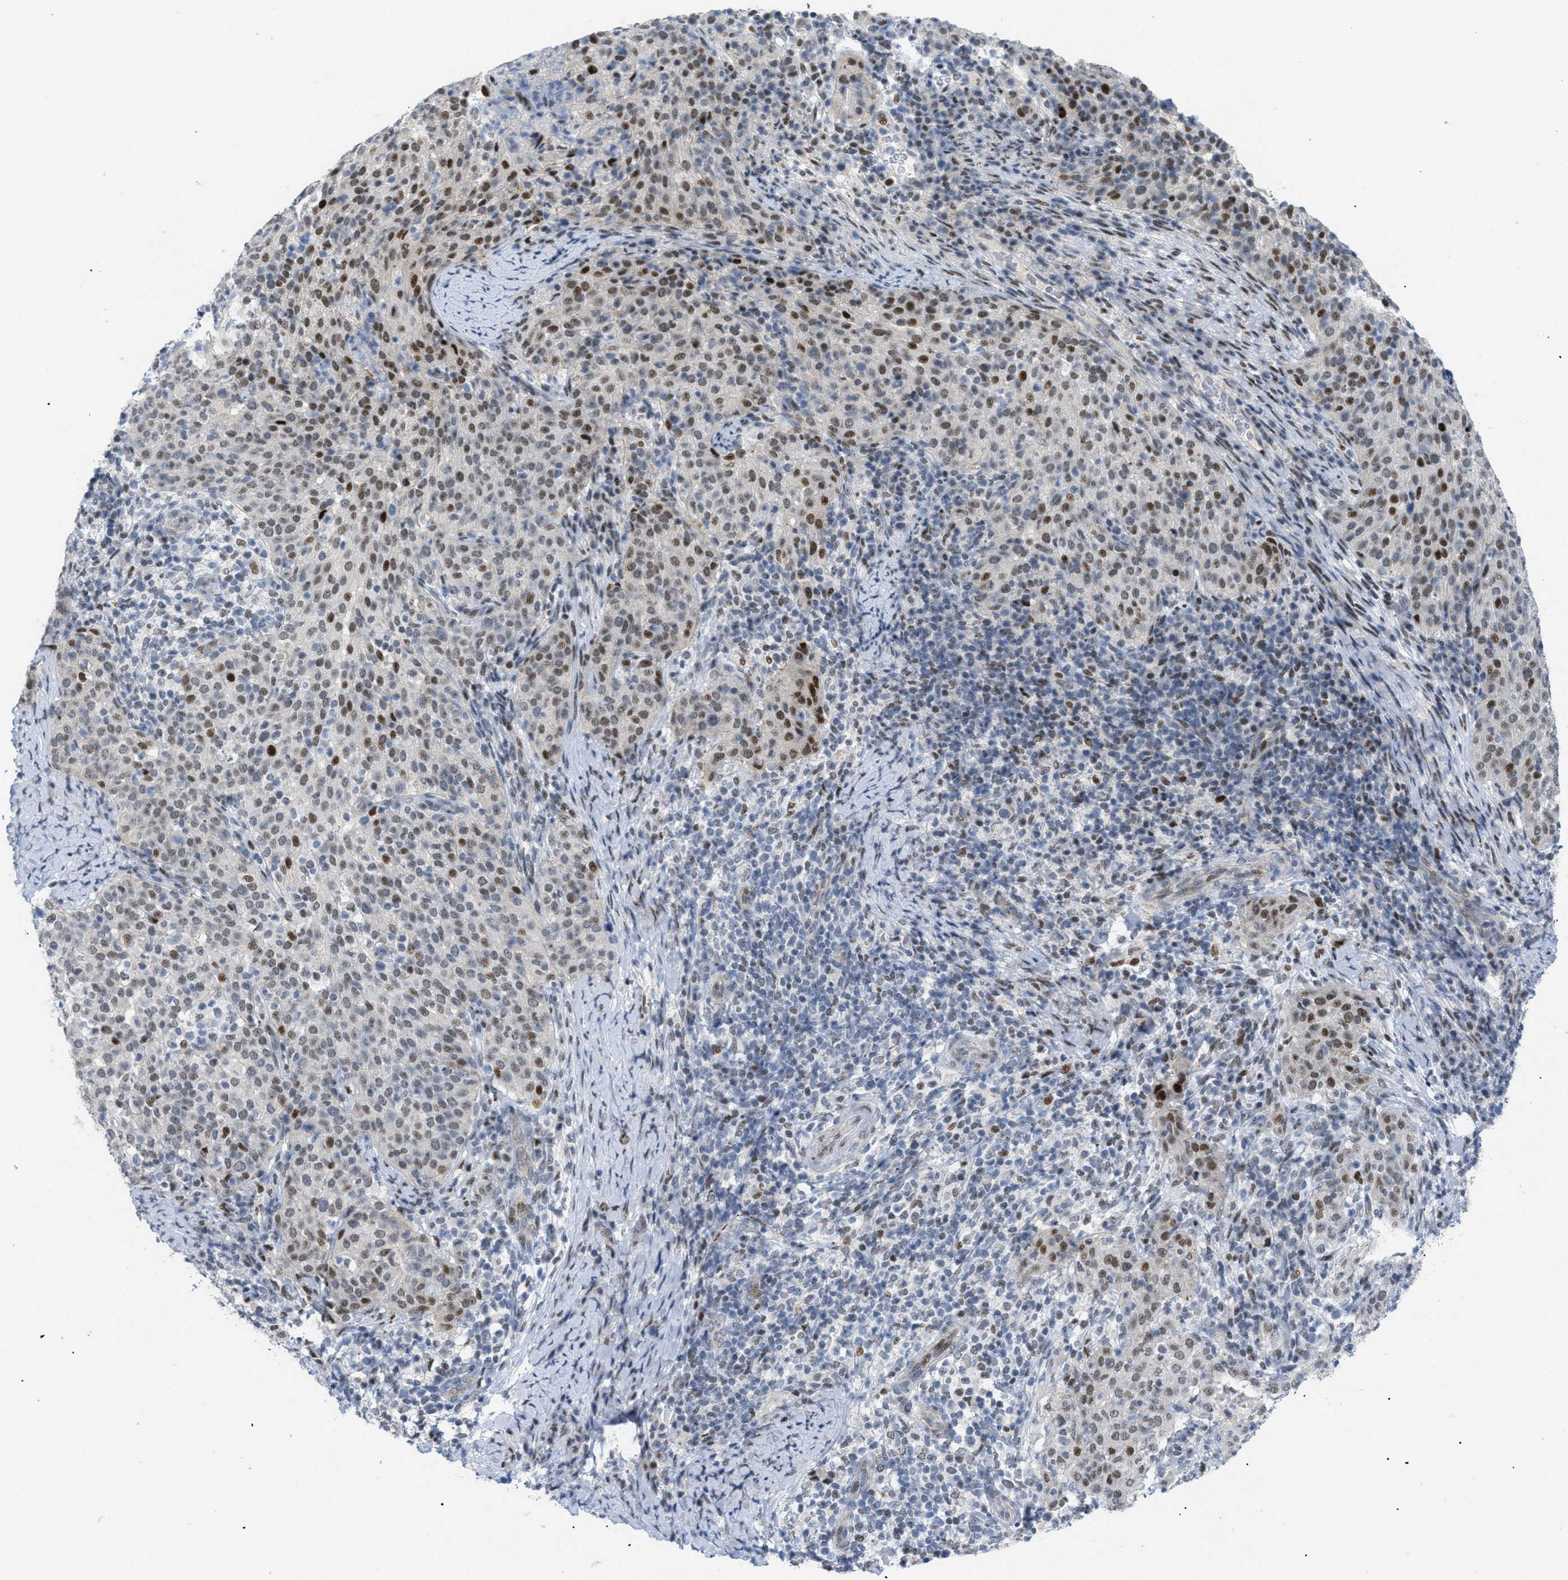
{"staining": {"intensity": "moderate", "quantity": ">75%", "location": "nuclear"}, "tissue": "cervical cancer", "cell_type": "Tumor cells", "image_type": "cancer", "snomed": [{"axis": "morphology", "description": "Squamous cell carcinoma, NOS"}, {"axis": "topography", "description": "Cervix"}], "caption": "A high-resolution photomicrograph shows immunohistochemistry staining of cervical cancer, which reveals moderate nuclear staining in approximately >75% of tumor cells.", "gene": "MED1", "patient": {"sex": "female", "age": 51}}